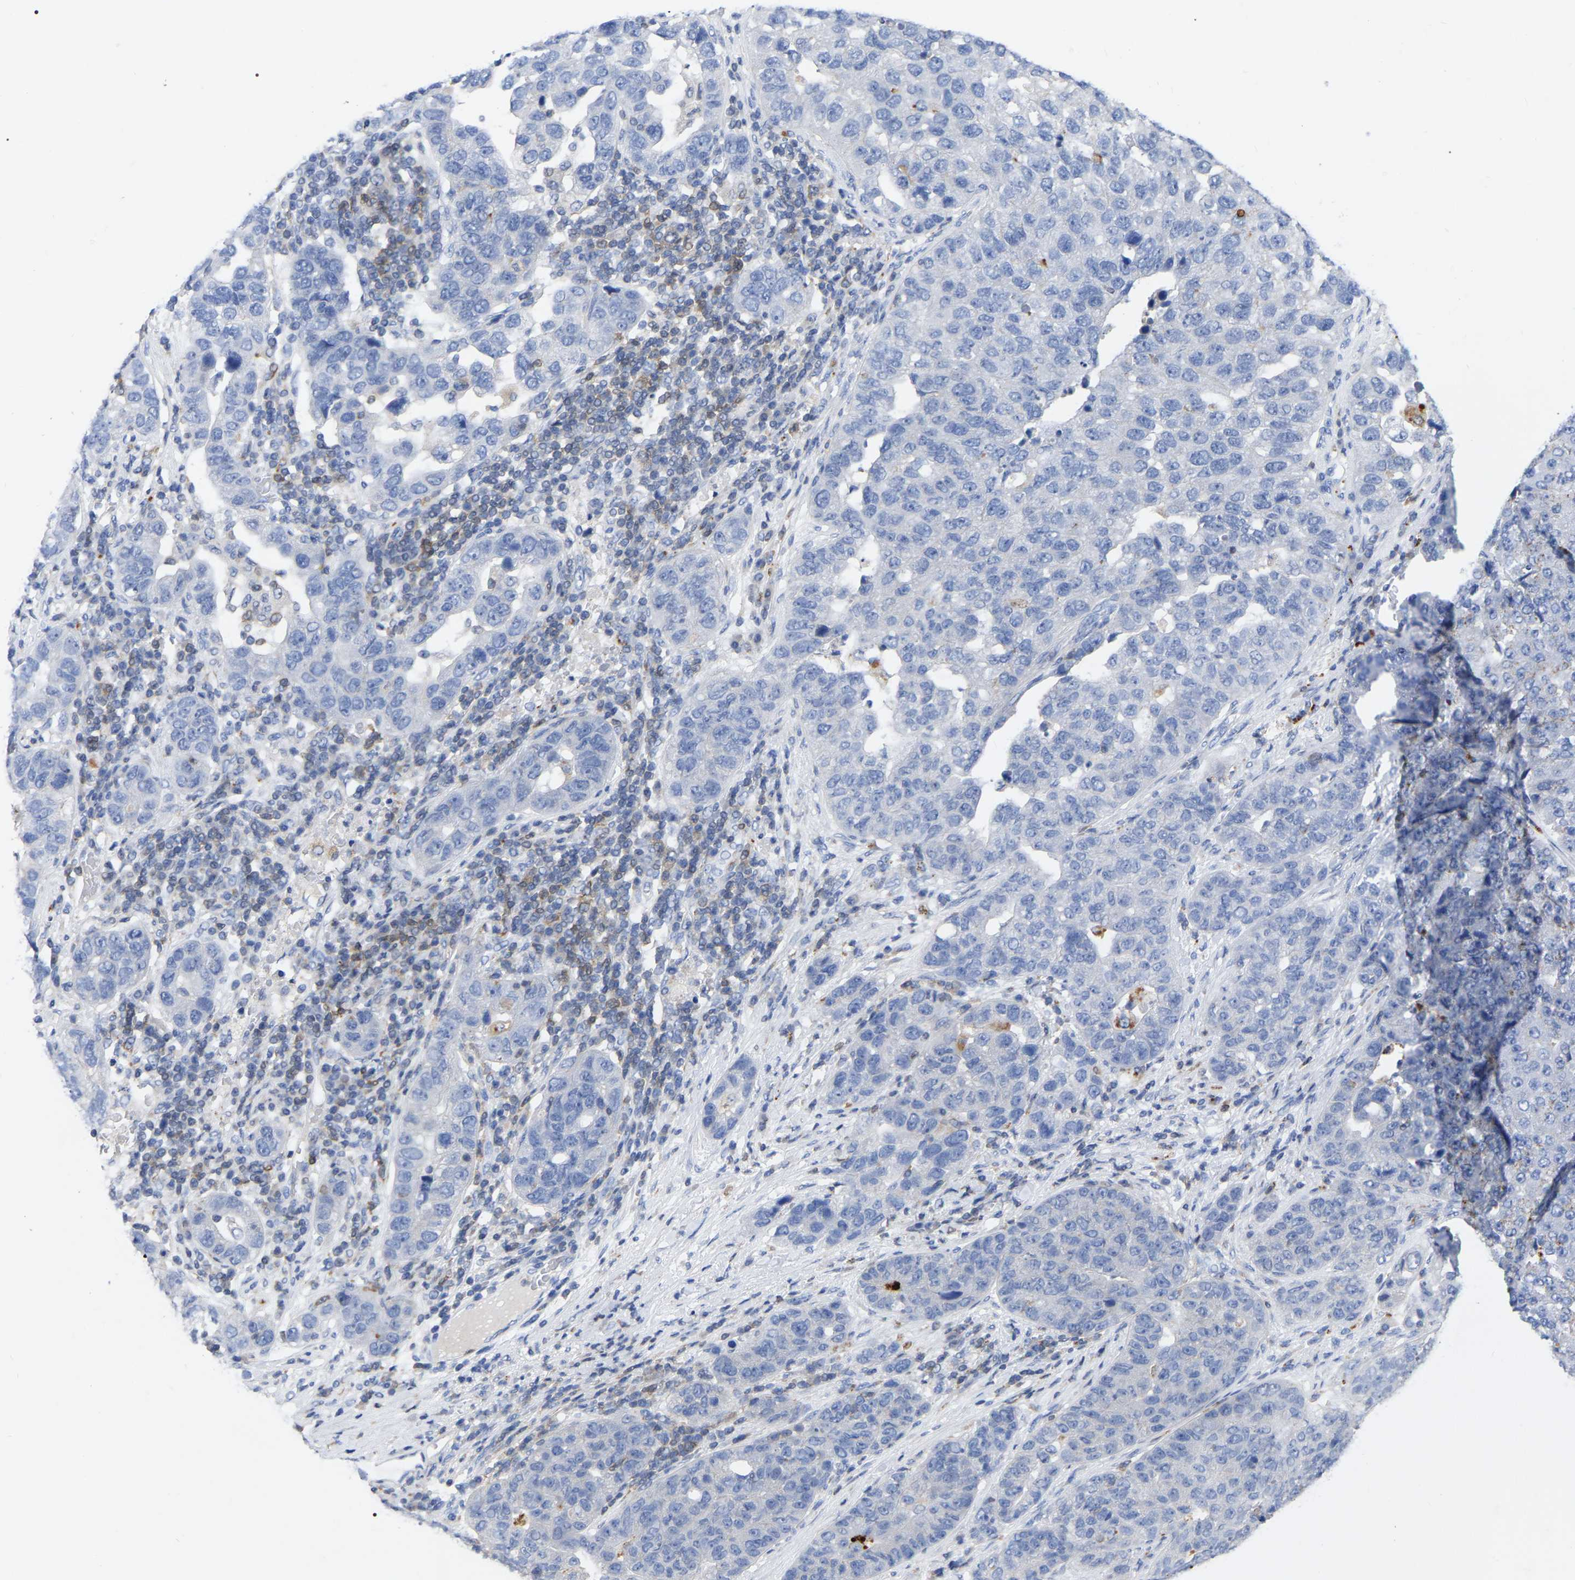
{"staining": {"intensity": "negative", "quantity": "none", "location": "none"}, "tissue": "pancreatic cancer", "cell_type": "Tumor cells", "image_type": "cancer", "snomed": [{"axis": "morphology", "description": "Adenocarcinoma, NOS"}, {"axis": "topography", "description": "Pancreas"}], "caption": "Immunohistochemistry (IHC) histopathology image of neoplastic tissue: pancreatic cancer stained with DAB (3,3'-diaminobenzidine) demonstrates no significant protein positivity in tumor cells. Brightfield microscopy of IHC stained with DAB (brown) and hematoxylin (blue), captured at high magnification.", "gene": "PTPN7", "patient": {"sex": "female", "age": 61}}